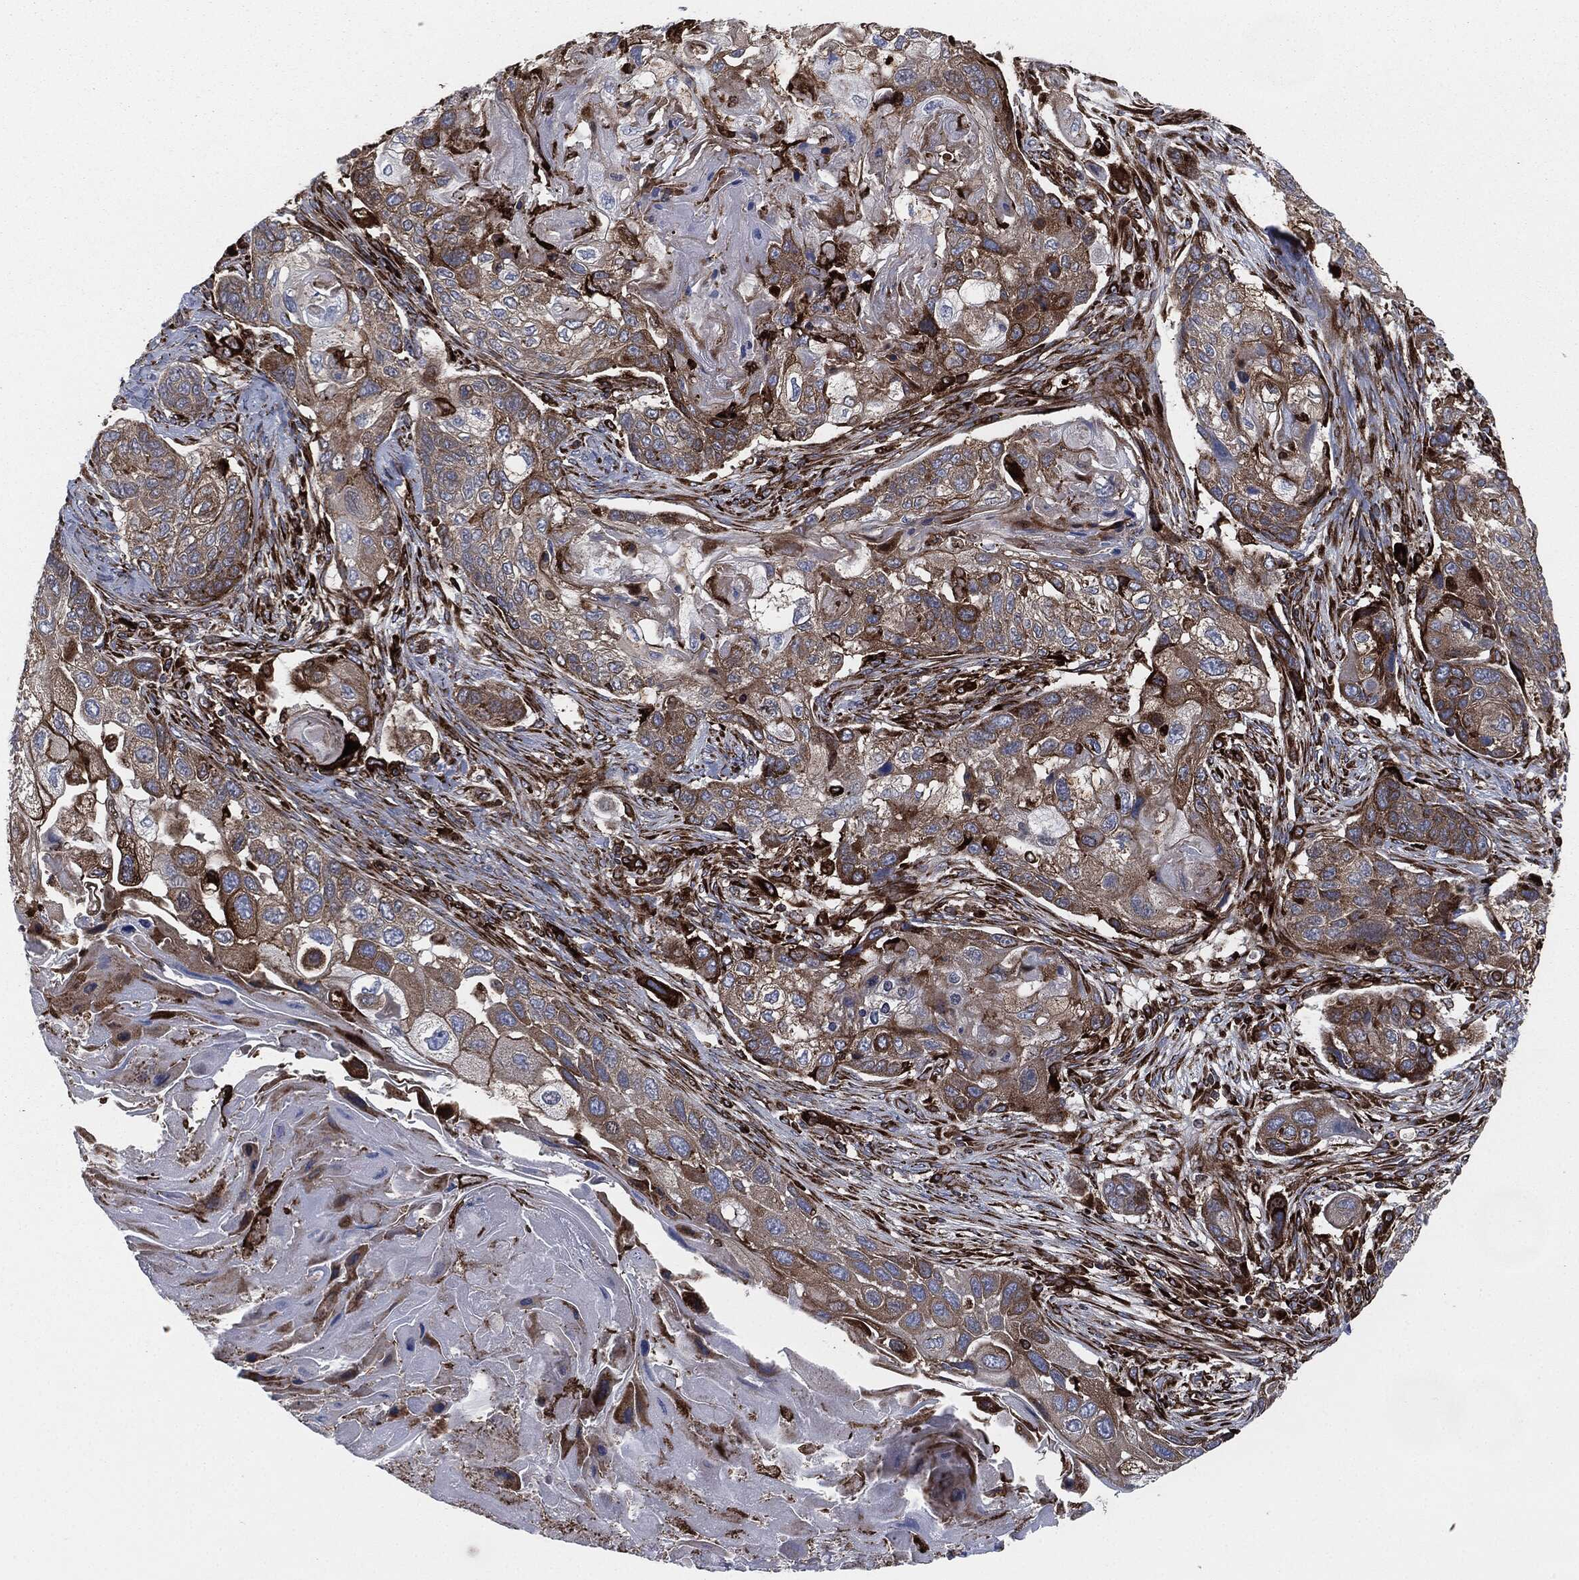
{"staining": {"intensity": "moderate", "quantity": ">75%", "location": "cytoplasmic/membranous"}, "tissue": "lung cancer", "cell_type": "Tumor cells", "image_type": "cancer", "snomed": [{"axis": "morphology", "description": "Normal tissue, NOS"}, {"axis": "morphology", "description": "Squamous cell carcinoma, NOS"}, {"axis": "topography", "description": "Bronchus"}, {"axis": "topography", "description": "Lung"}], "caption": "IHC (DAB (3,3'-diaminobenzidine)) staining of human lung cancer displays moderate cytoplasmic/membranous protein expression in approximately >75% of tumor cells. Nuclei are stained in blue.", "gene": "CALR", "patient": {"sex": "male", "age": 69}}